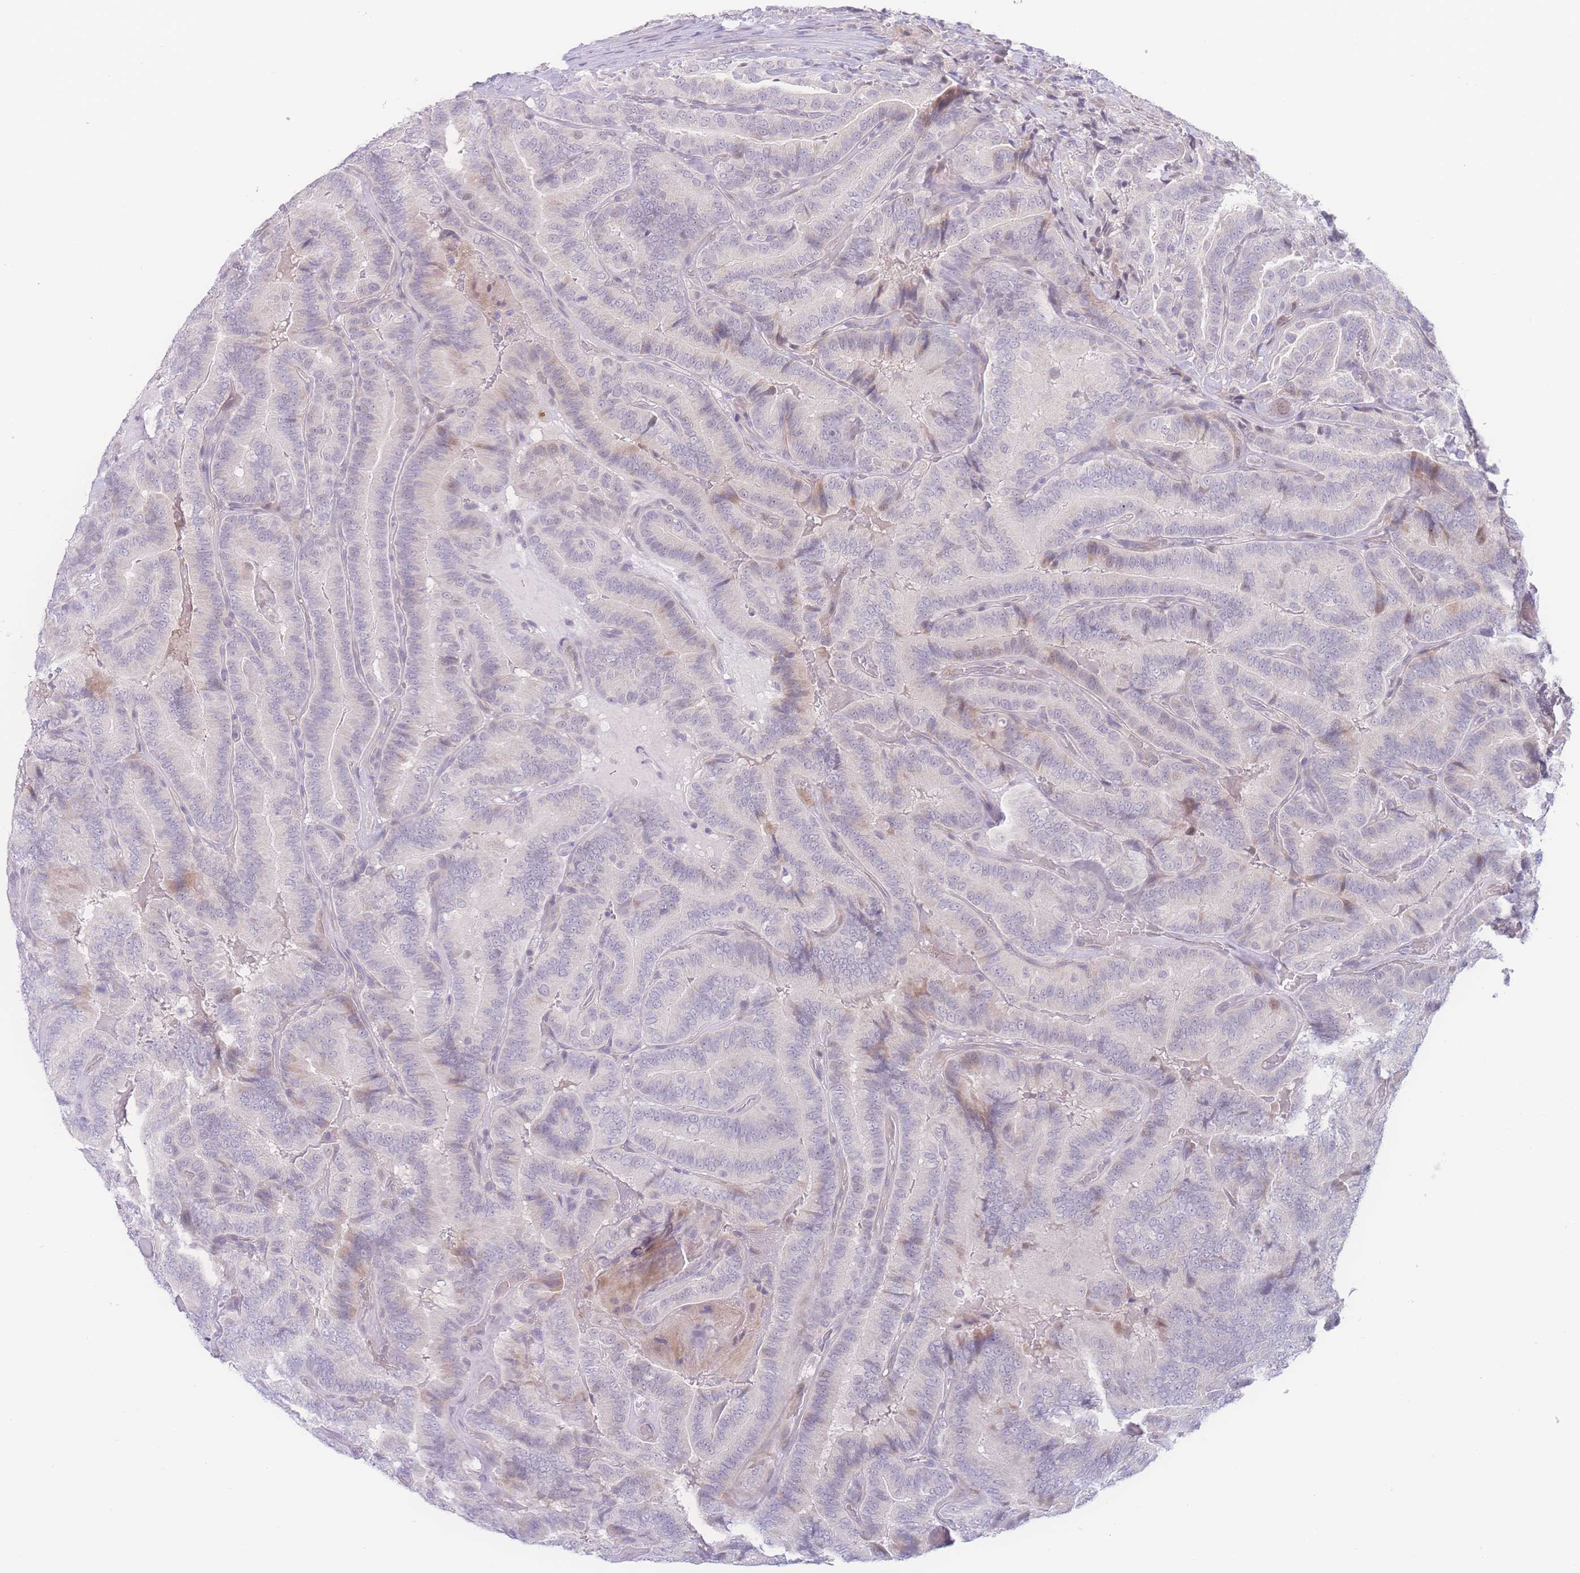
{"staining": {"intensity": "negative", "quantity": "none", "location": "none"}, "tissue": "thyroid cancer", "cell_type": "Tumor cells", "image_type": "cancer", "snomed": [{"axis": "morphology", "description": "Papillary adenocarcinoma, NOS"}, {"axis": "topography", "description": "Thyroid gland"}], "caption": "Thyroid cancer (papillary adenocarcinoma) was stained to show a protein in brown. There is no significant positivity in tumor cells.", "gene": "PRSS22", "patient": {"sex": "male", "age": 61}}